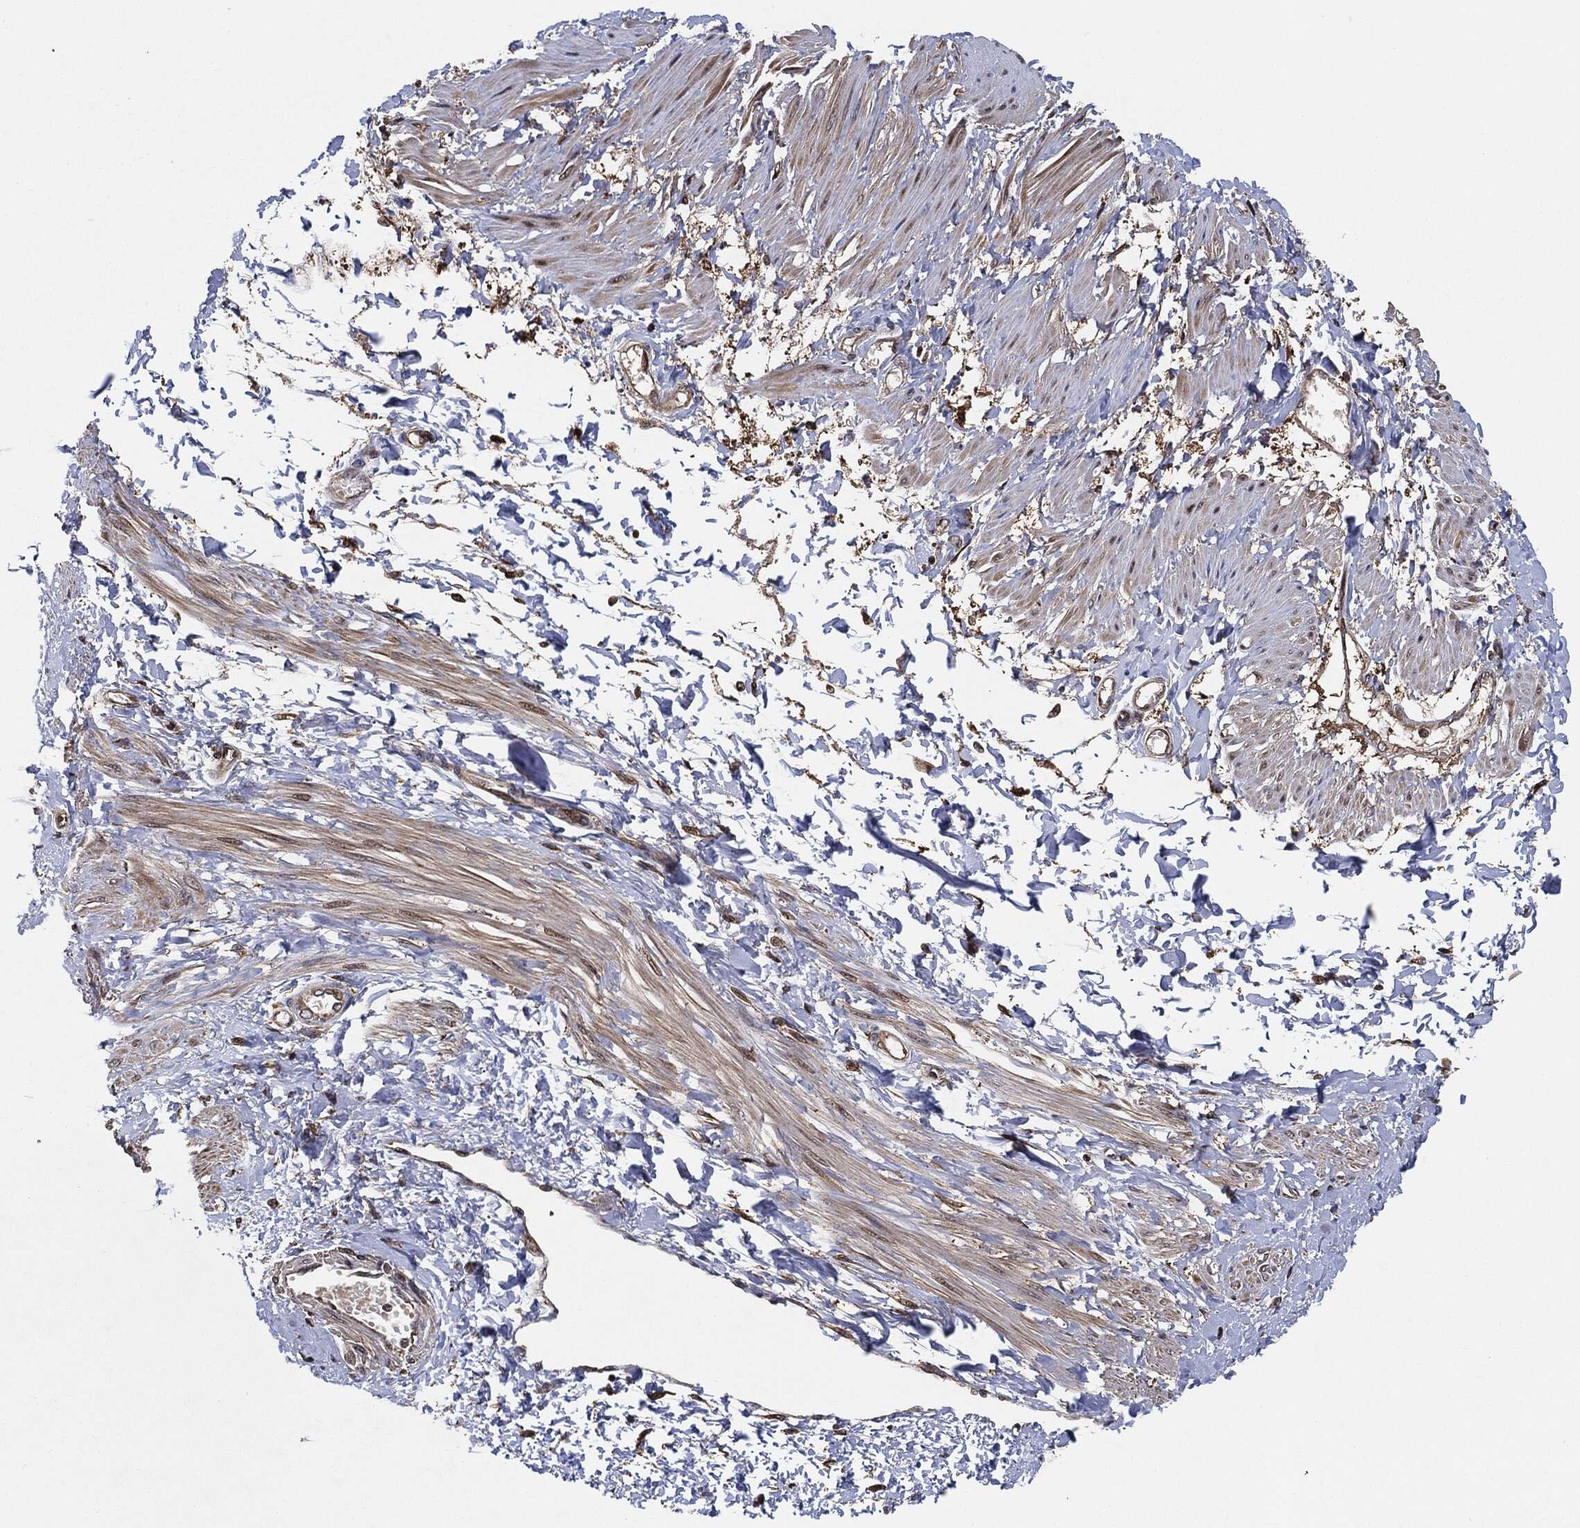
{"staining": {"intensity": "negative", "quantity": "none", "location": "none"}, "tissue": "smooth muscle", "cell_type": "Smooth muscle cells", "image_type": "normal", "snomed": [{"axis": "morphology", "description": "Normal tissue, NOS"}, {"axis": "topography", "description": "Smooth muscle"}, {"axis": "topography", "description": "Uterus"}], "caption": "Smooth muscle stained for a protein using immunohistochemistry (IHC) displays no expression smooth muscle cells.", "gene": "BCAR1", "patient": {"sex": "female", "age": 39}}